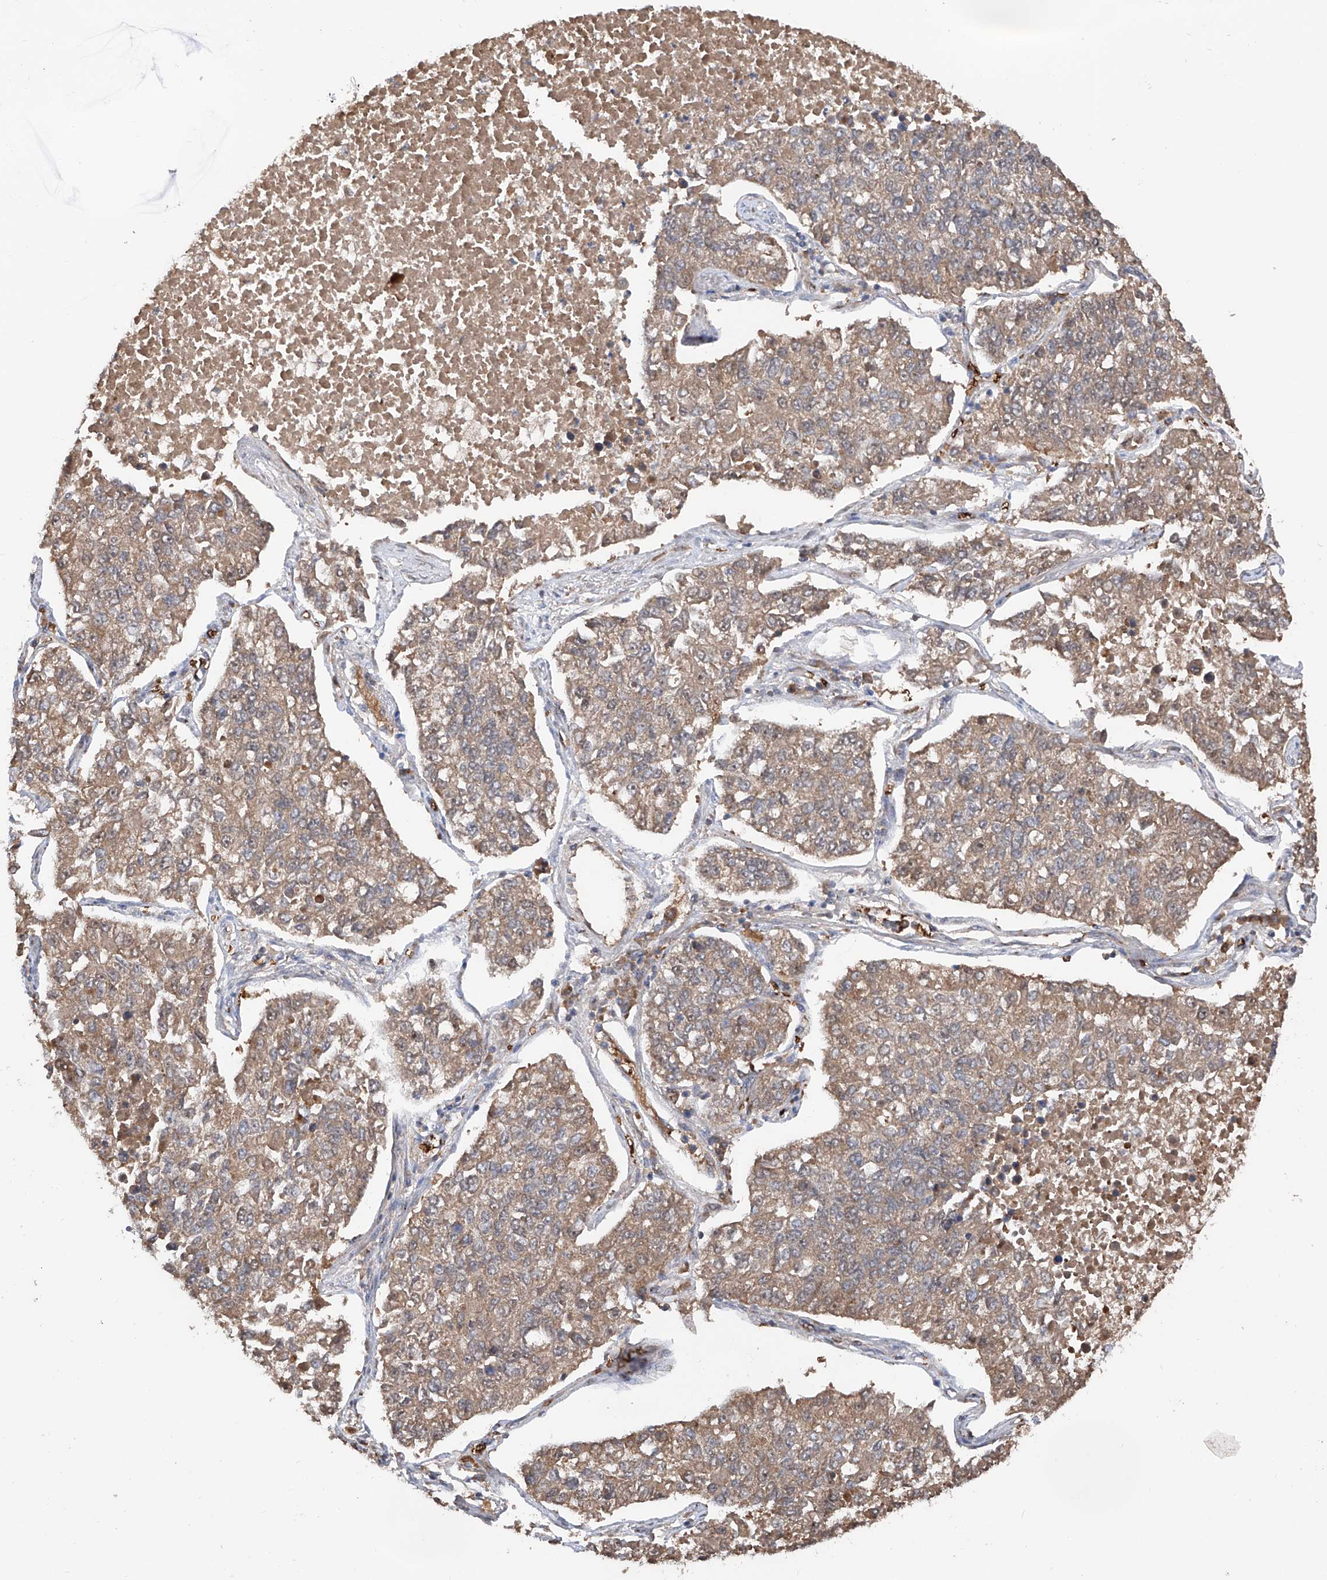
{"staining": {"intensity": "weak", "quantity": ">75%", "location": "cytoplasmic/membranous"}, "tissue": "lung cancer", "cell_type": "Tumor cells", "image_type": "cancer", "snomed": [{"axis": "morphology", "description": "Adenocarcinoma, NOS"}, {"axis": "topography", "description": "Lung"}], "caption": "Immunohistochemistry (IHC) micrograph of neoplastic tissue: human adenocarcinoma (lung) stained using immunohistochemistry (IHC) exhibits low levels of weak protein expression localized specifically in the cytoplasmic/membranous of tumor cells, appearing as a cytoplasmic/membranous brown color.", "gene": "EDN1", "patient": {"sex": "male", "age": 49}}